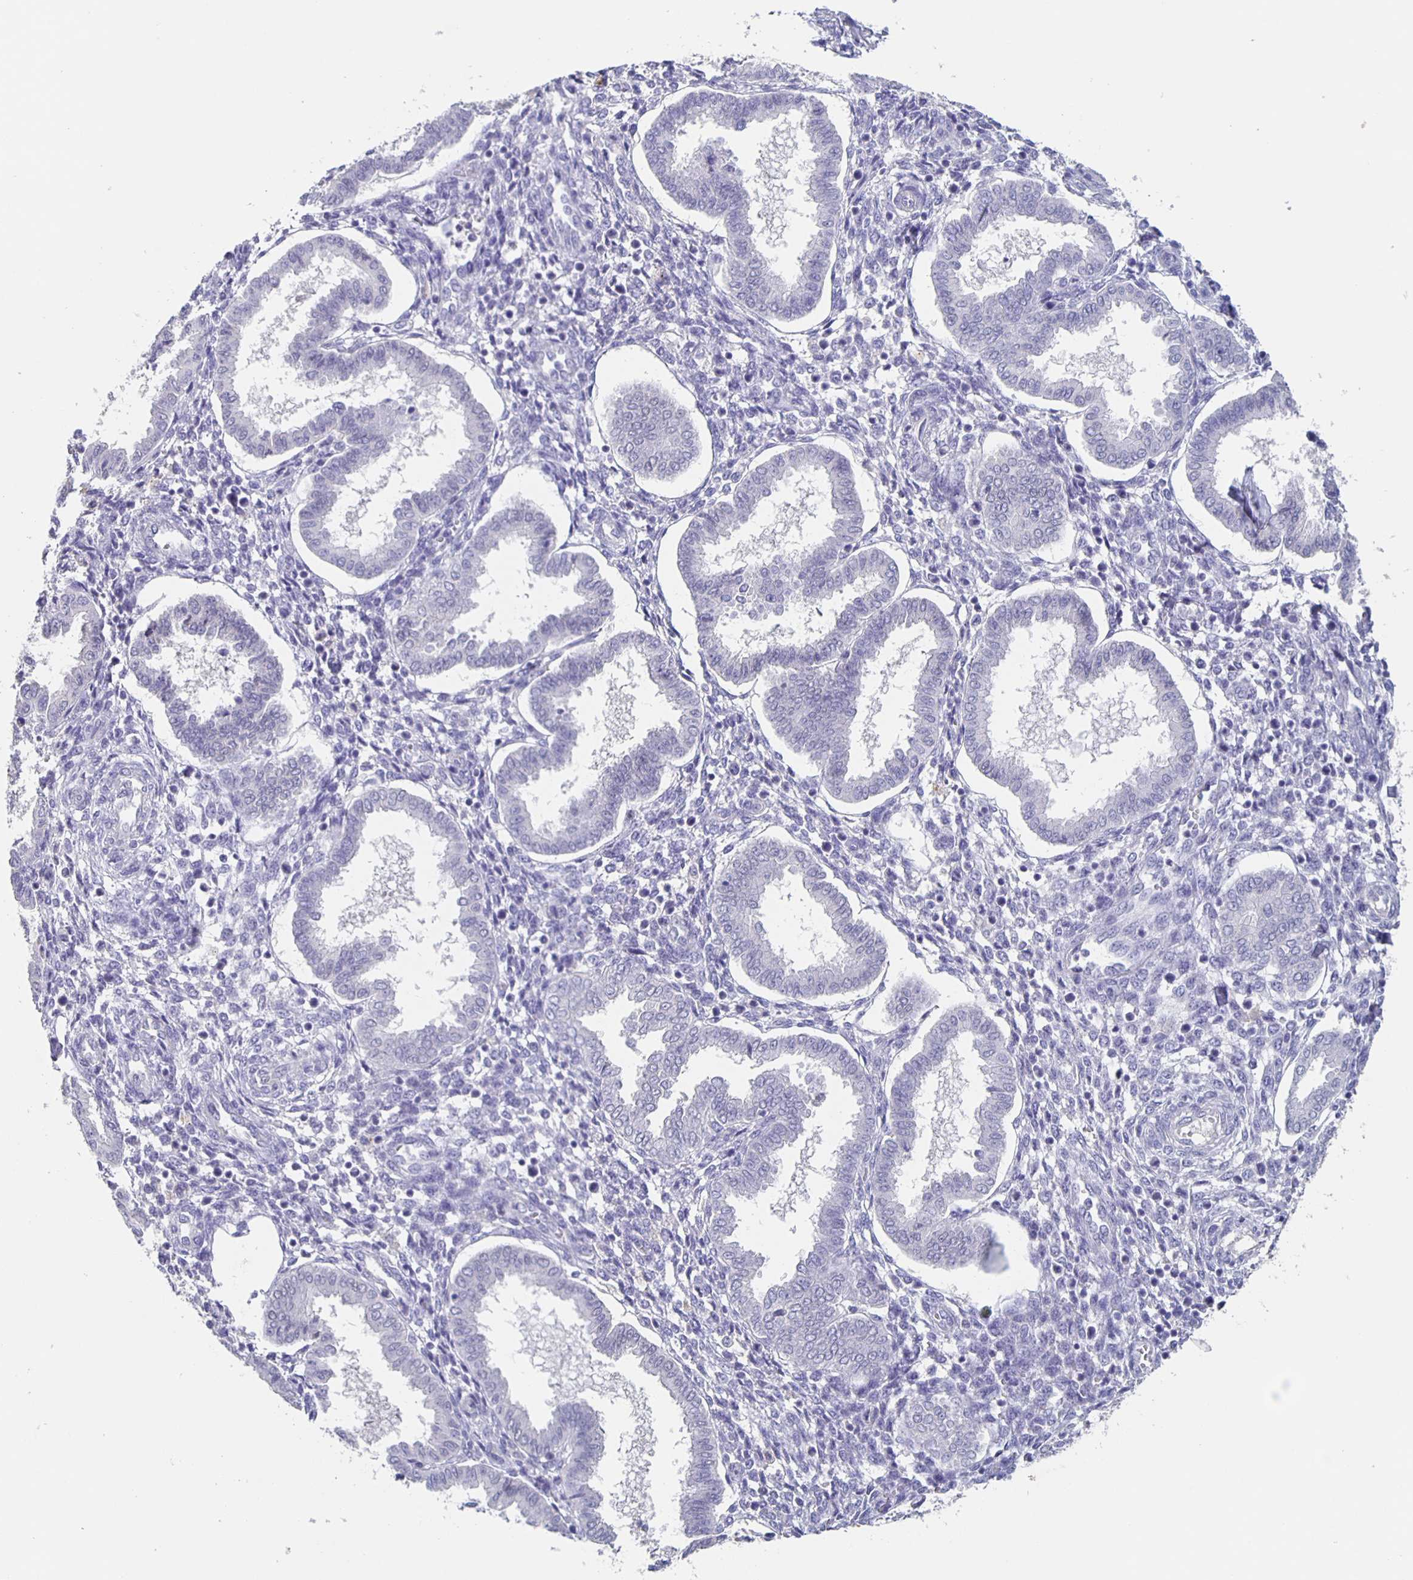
{"staining": {"intensity": "negative", "quantity": "none", "location": "none"}, "tissue": "endometrium", "cell_type": "Cells in endometrial stroma", "image_type": "normal", "snomed": [{"axis": "morphology", "description": "Normal tissue, NOS"}, {"axis": "topography", "description": "Endometrium"}], "caption": "Immunohistochemical staining of benign endometrium exhibits no significant positivity in cells in endometrial stroma. (Brightfield microscopy of DAB (3,3'-diaminobenzidine) IHC at high magnification).", "gene": "CACNA2D2", "patient": {"sex": "female", "age": 24}}